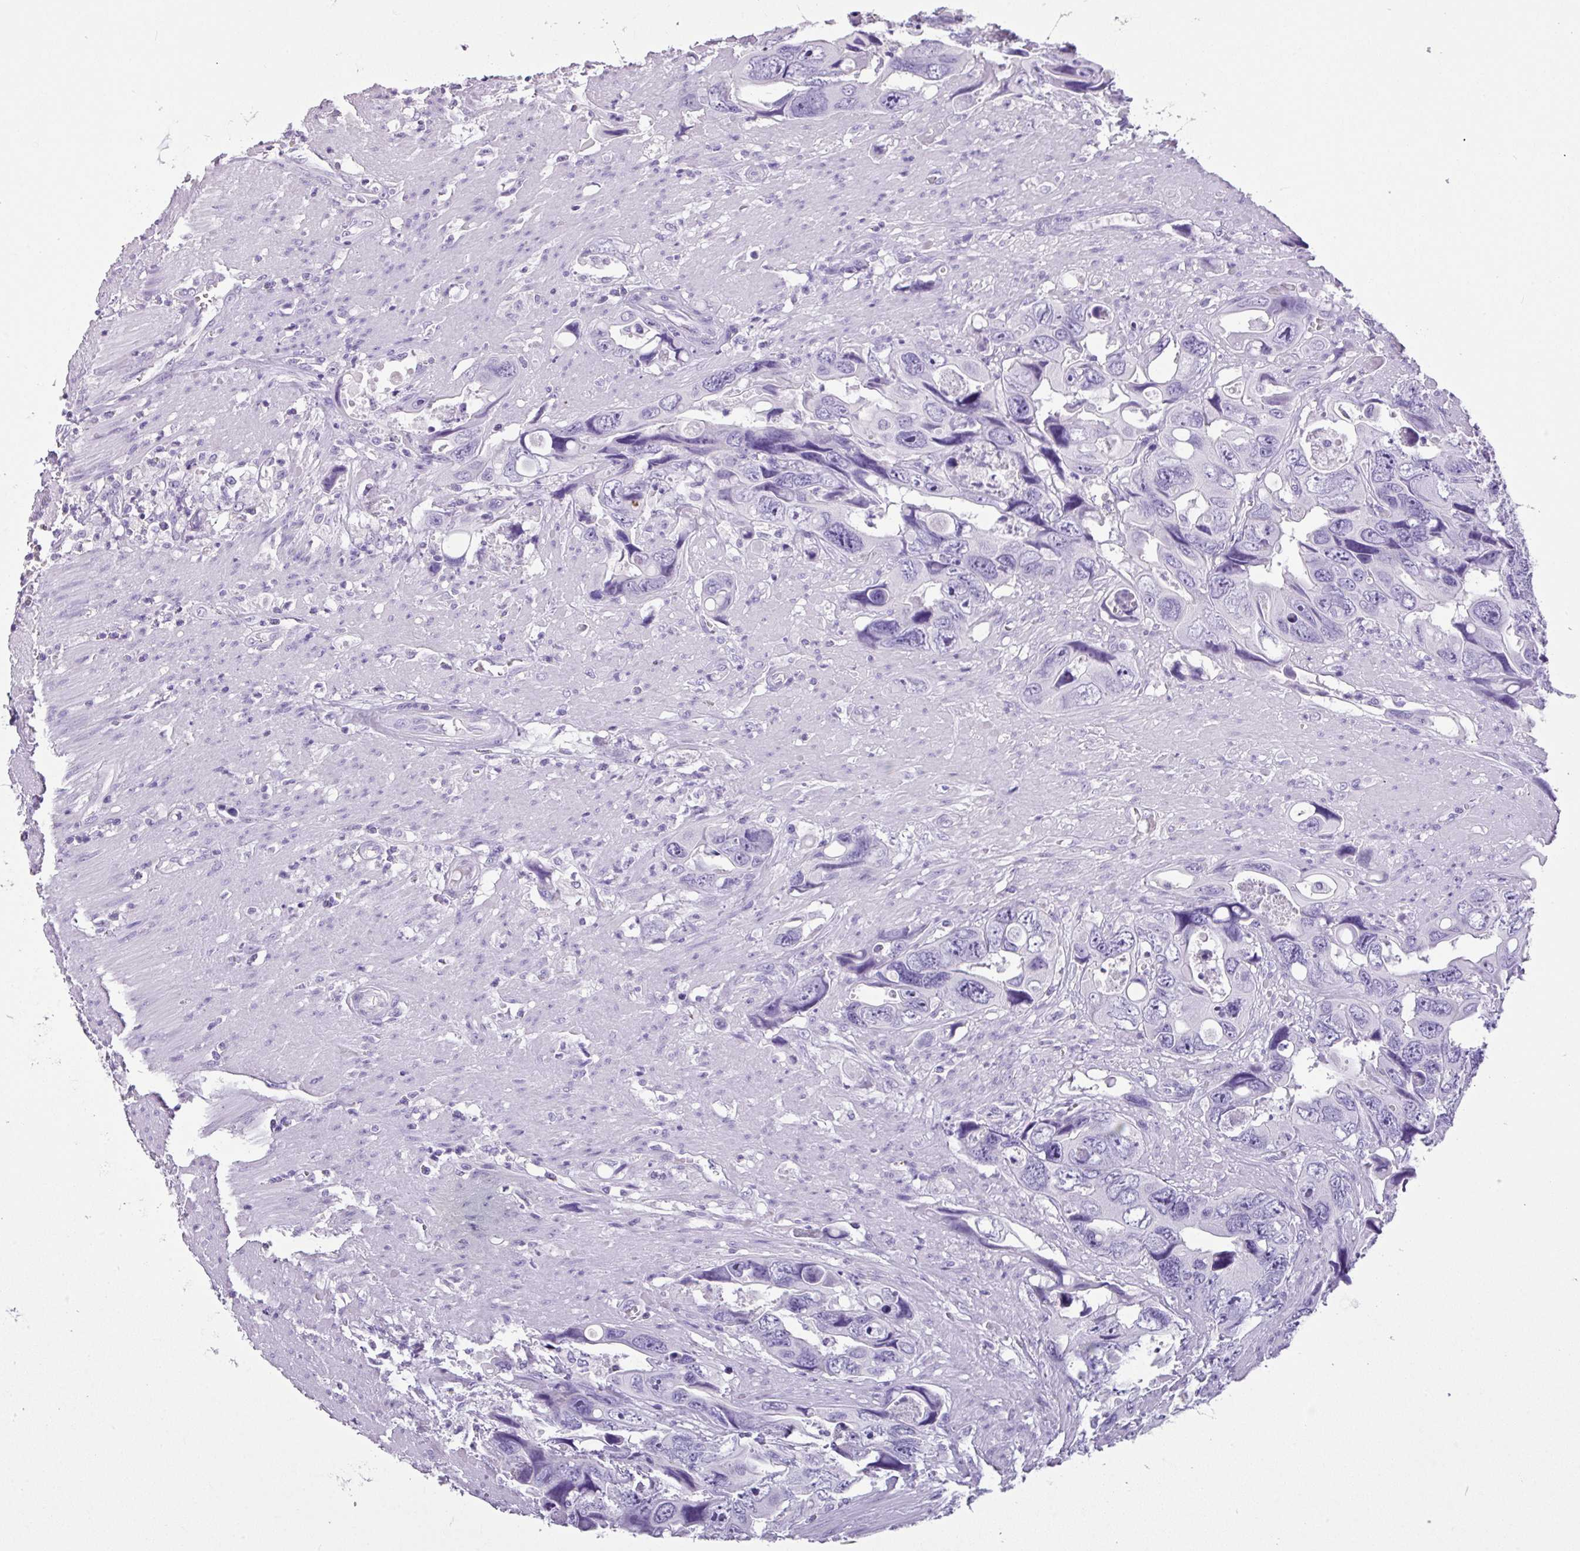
{"staining": {"intensity": "negative", "quantity": "none", "location": "none"}, "tissue": "colorectal cancer", "cell_type": "Tumor cells", "image_type": "cancer", "snomed": [{"axis": "morphology", "description": "Adenocarcinoma, NOS"}, {"axis": "topography", "description": "Rectum"}], "caption": "A high-resolution photomicrograph shows immunohistochemistry (IHC) staining of colorectal cancer (adenocarcinoma), which exhibits no significant staining in tumor cells.", "gene": "TNP1", "patient": {"sex": "male", "age": 57}}